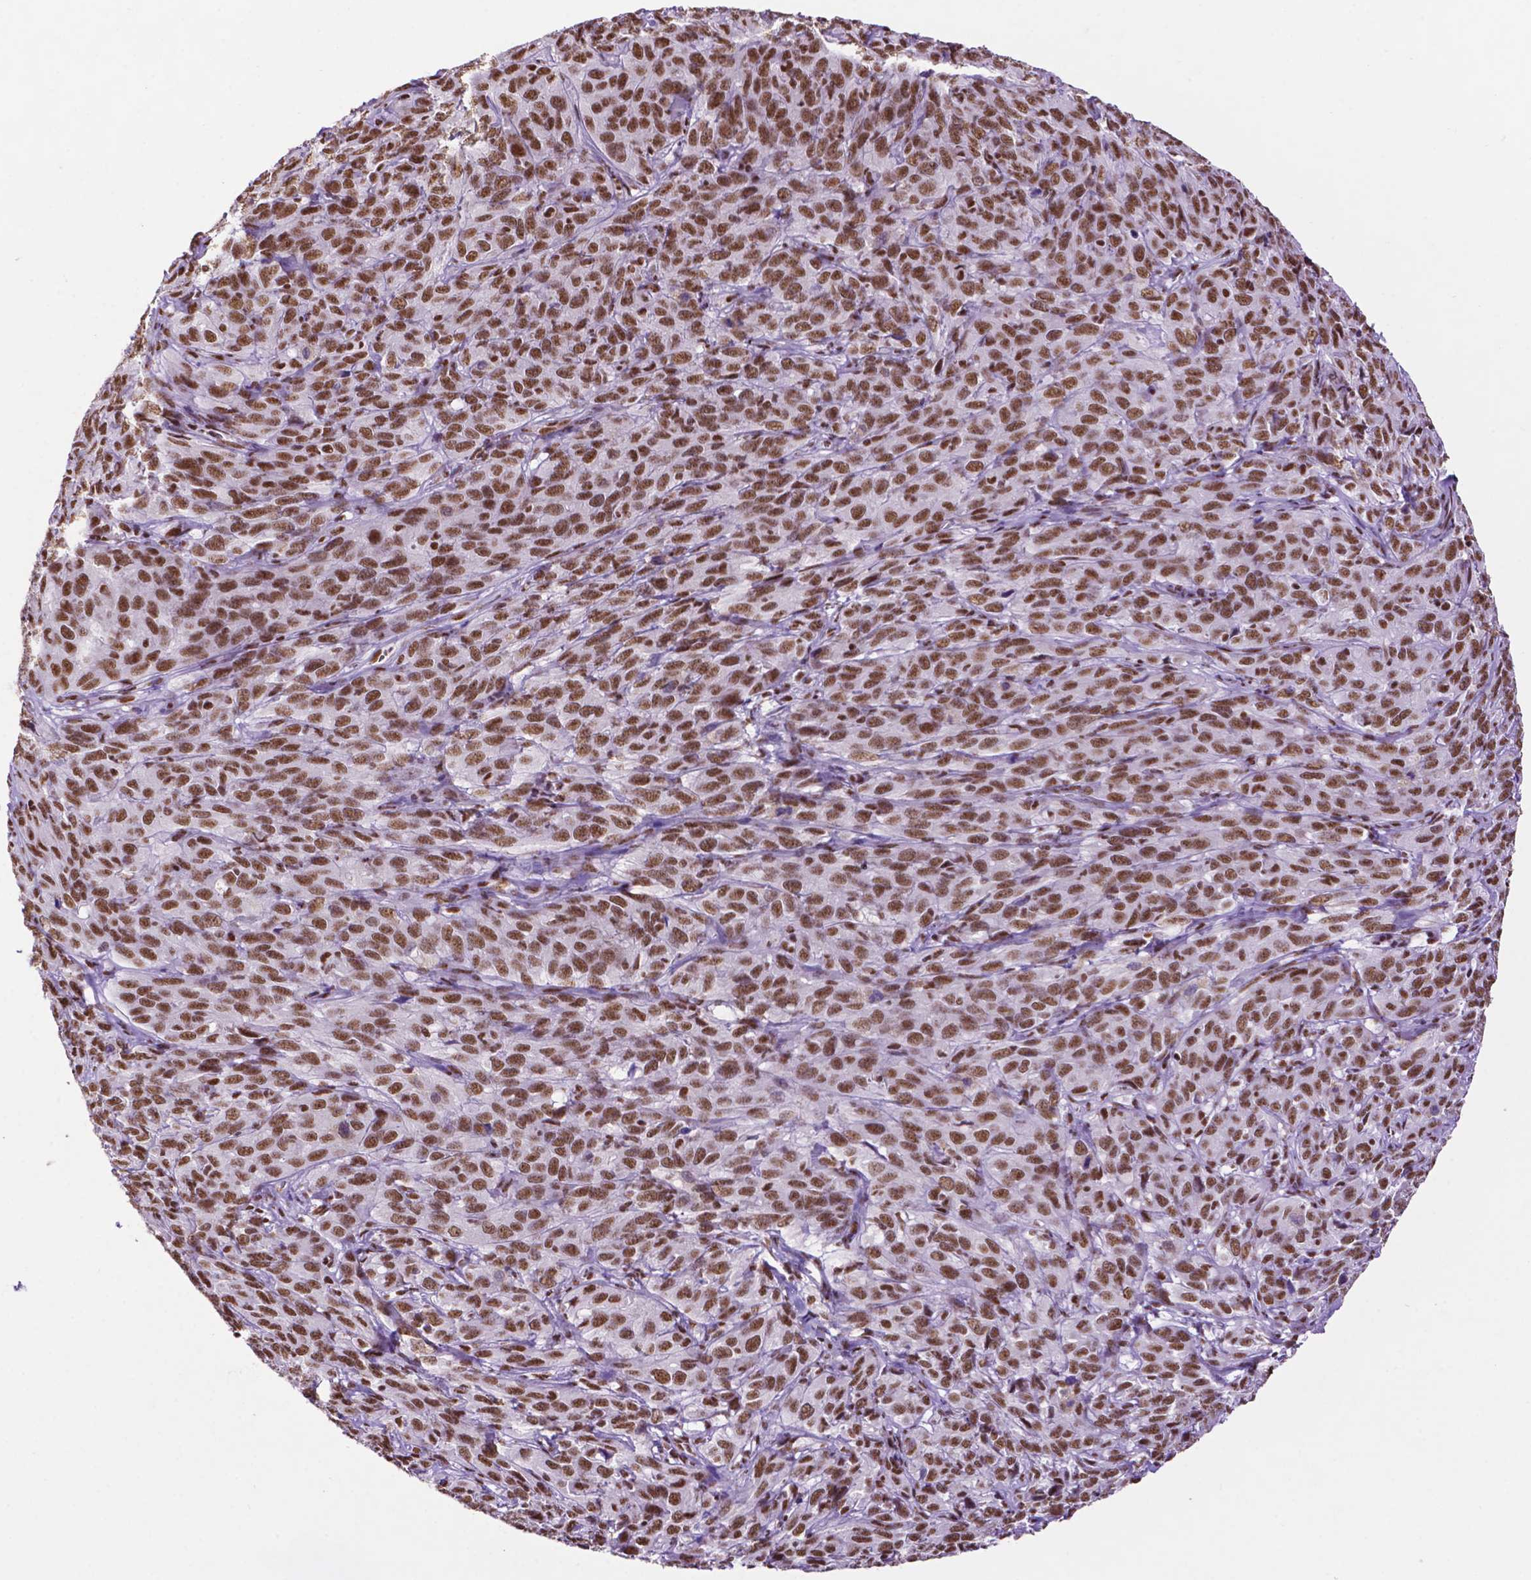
{"staining": {"intensity": "strong", "quantity": ">75%", "location": "nuclear"}, "tissue": "cervical cancer", "cell_type": "Tumor cells", "image_type": "cancer", "snomed": [{"axis": "morphology", "description": "Squamous cell carcinoma, NOS"}, {"axis": "topography", "description": "Cervix"}], "caption": "Cervical squamous cell carcinoma tissue shows strong nuclear positivity in about >75% of tumor cells", "gene": "CCAR2", "patient": {"sex": "female", "age": 51}}